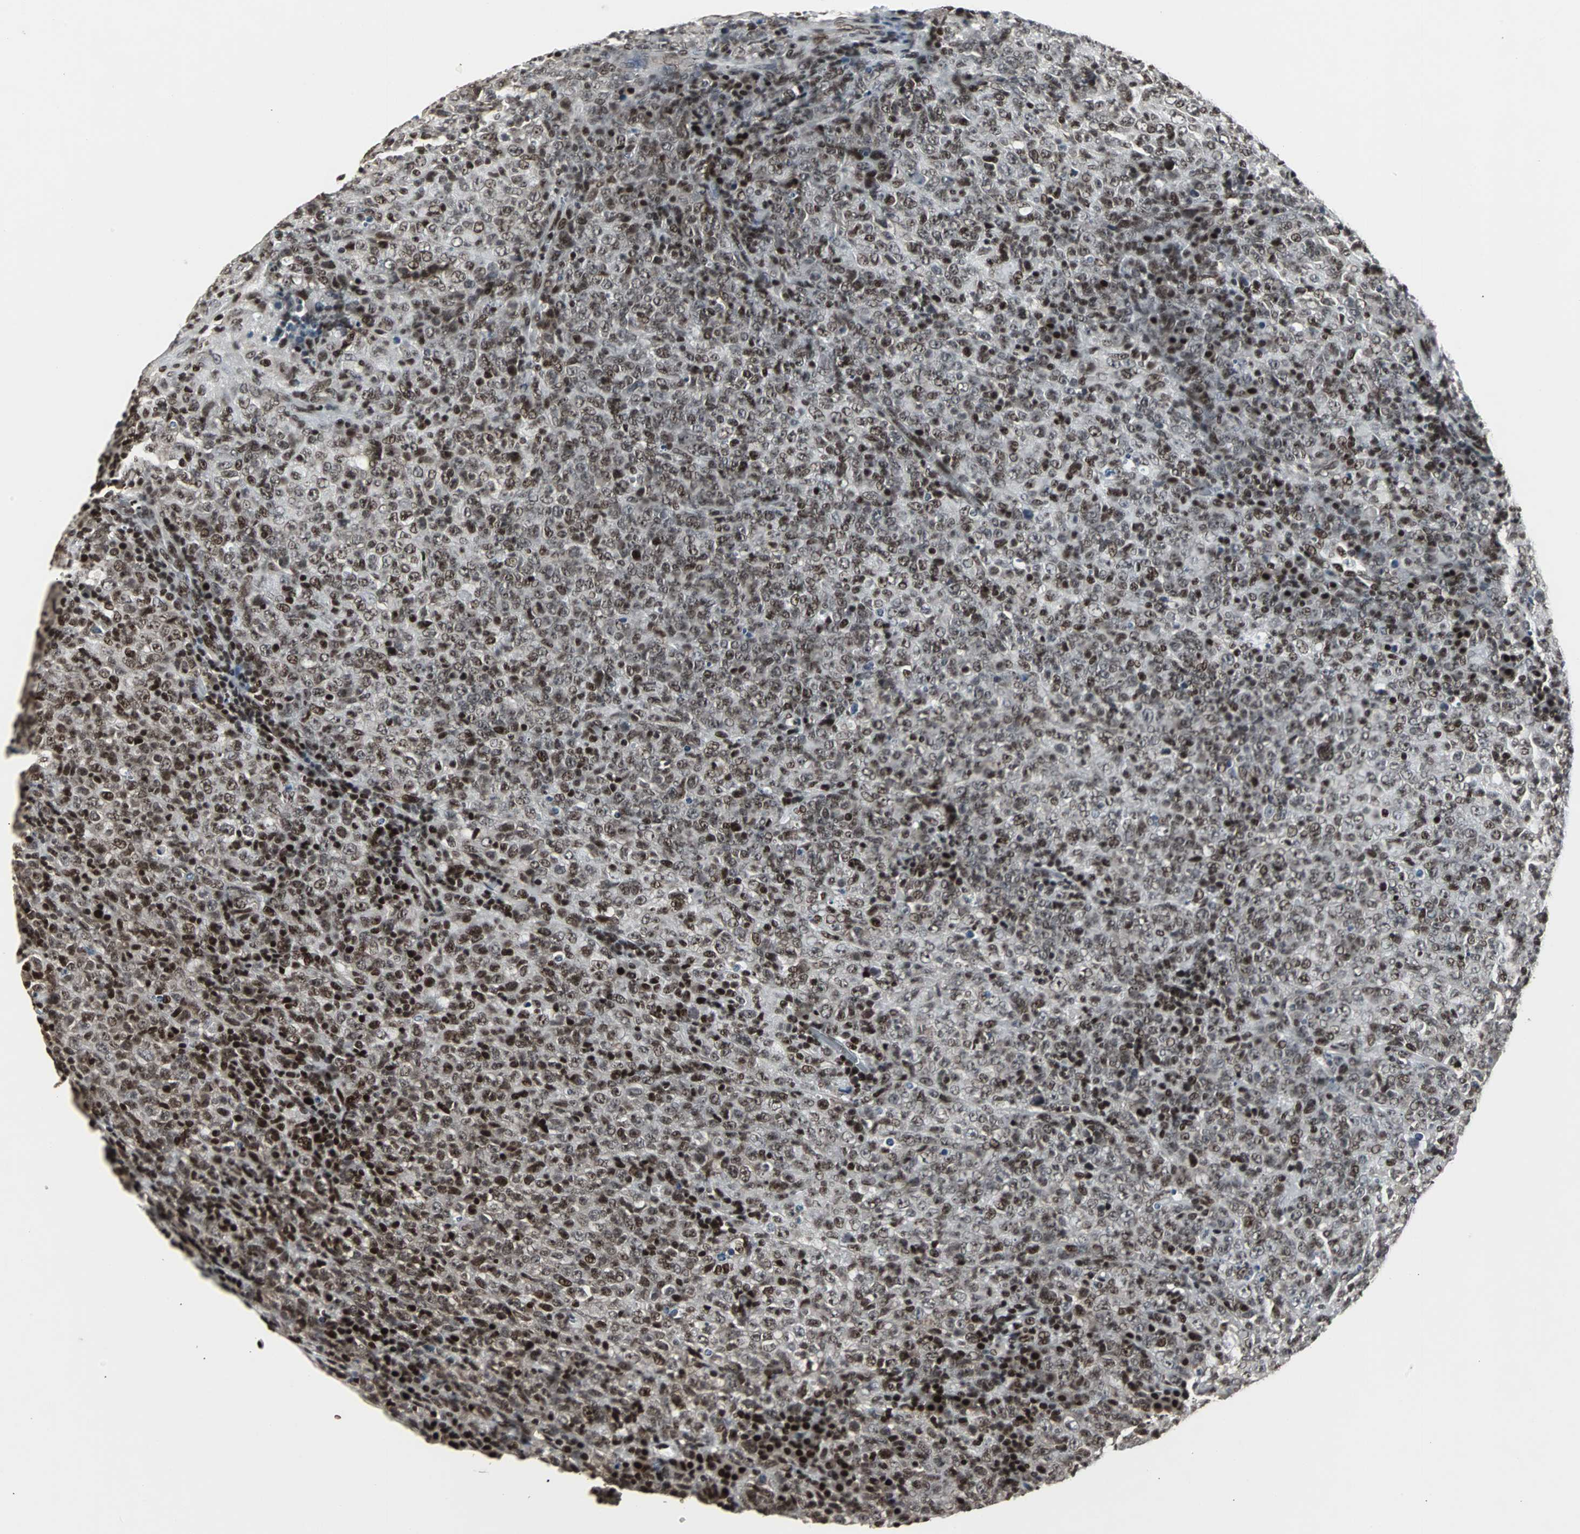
{"staining": {"intensity": "moderate", "quantity": ">75%", "location": "nuclear"}, "tissue": "lymphoma", "cell_type": "Tumor cells", "image_type": "cancer", "snomed": [{"axis": "morphology", "description": "Malignant lymphoma, non-Hodgkin's type, High grade"}, {"axis": "topography", "description": "Tonsil"}], "caption": "Immunohistochemical staining of high-grade malignant lymphoma, non-Hodgkin's type reveals medium levels of moderate nuclear expression in about >75% of tumor cells.", "gene": "PNKP", "patient": {"sex": "female", "age": 36}}